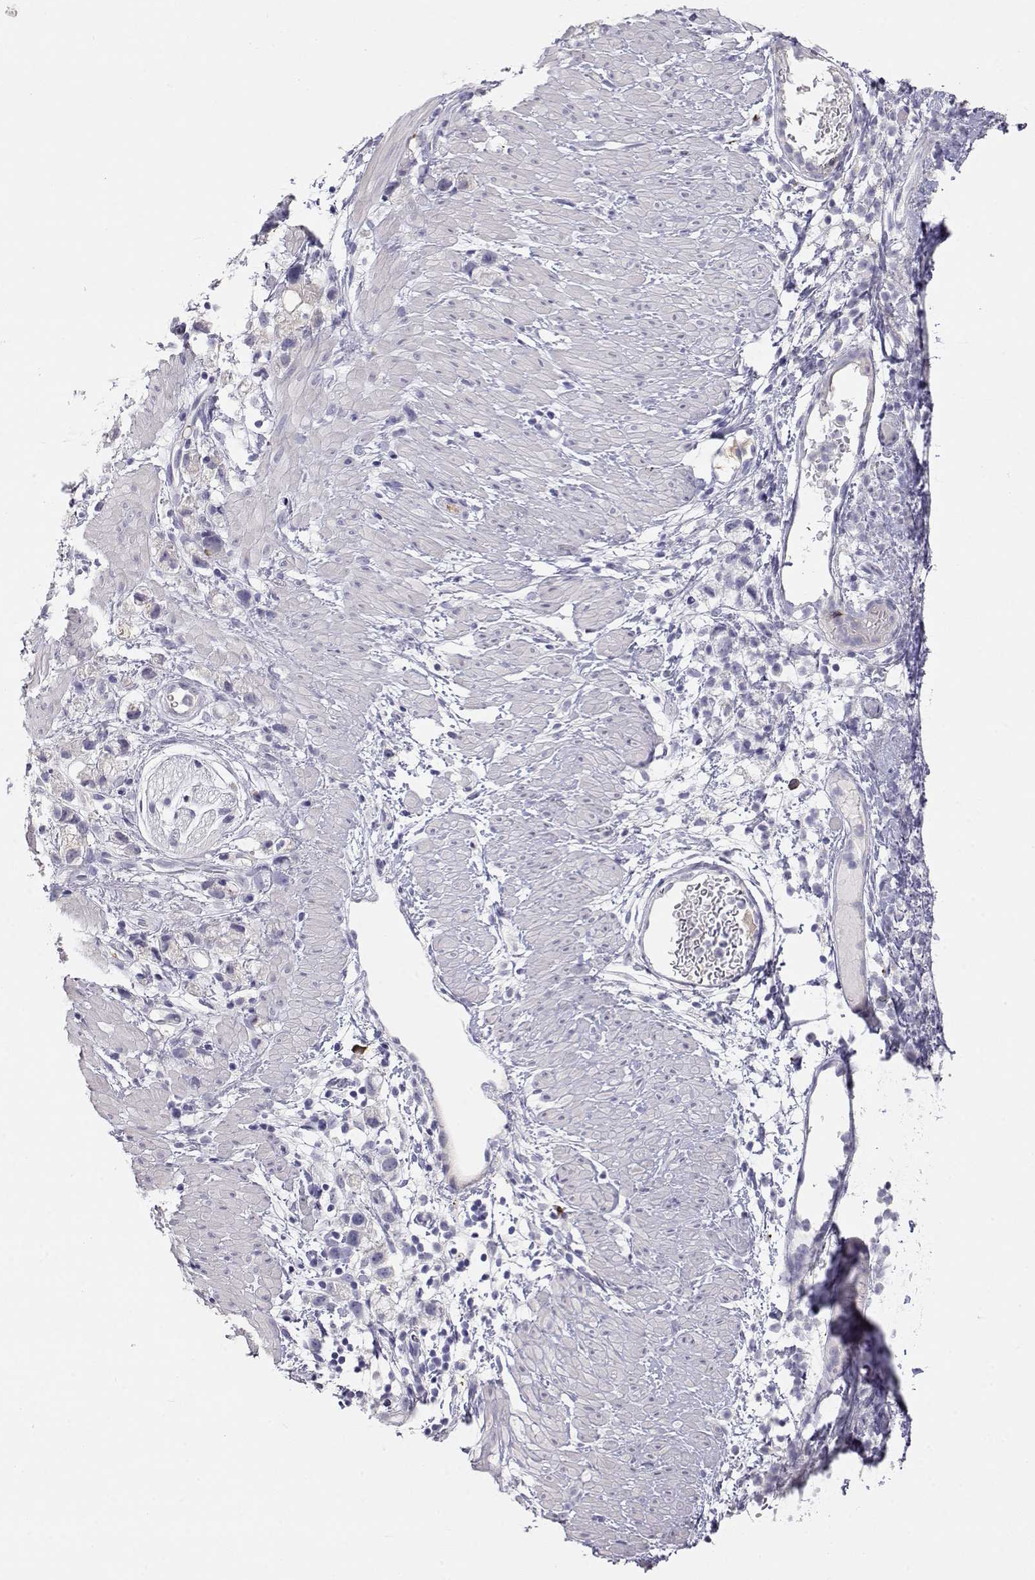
{"staining": {"intensity": "negative", "quantity": "none", "location": "none"}, "tissue": "stomach cancer", "cell_type": "Tumor cells", "image_type": "cancer", "snomed": [{"axis": "morphology", "description": "Adenocarcinoma, NOS"}, {"axis": "topography", "description": "Stomach"}], "caption": "IHC micrograph of adenocarcinoma (stomach) stained for a protein (brown), which demonstrates no staining in tumor cells. (Brightfield microscopy of DAB (3,3'-diaminobenzidine) immunohistochemistry (IHC) at high magnification).", "gene": "CDHR1", "patient": {"sex": "female", "age": 59}}